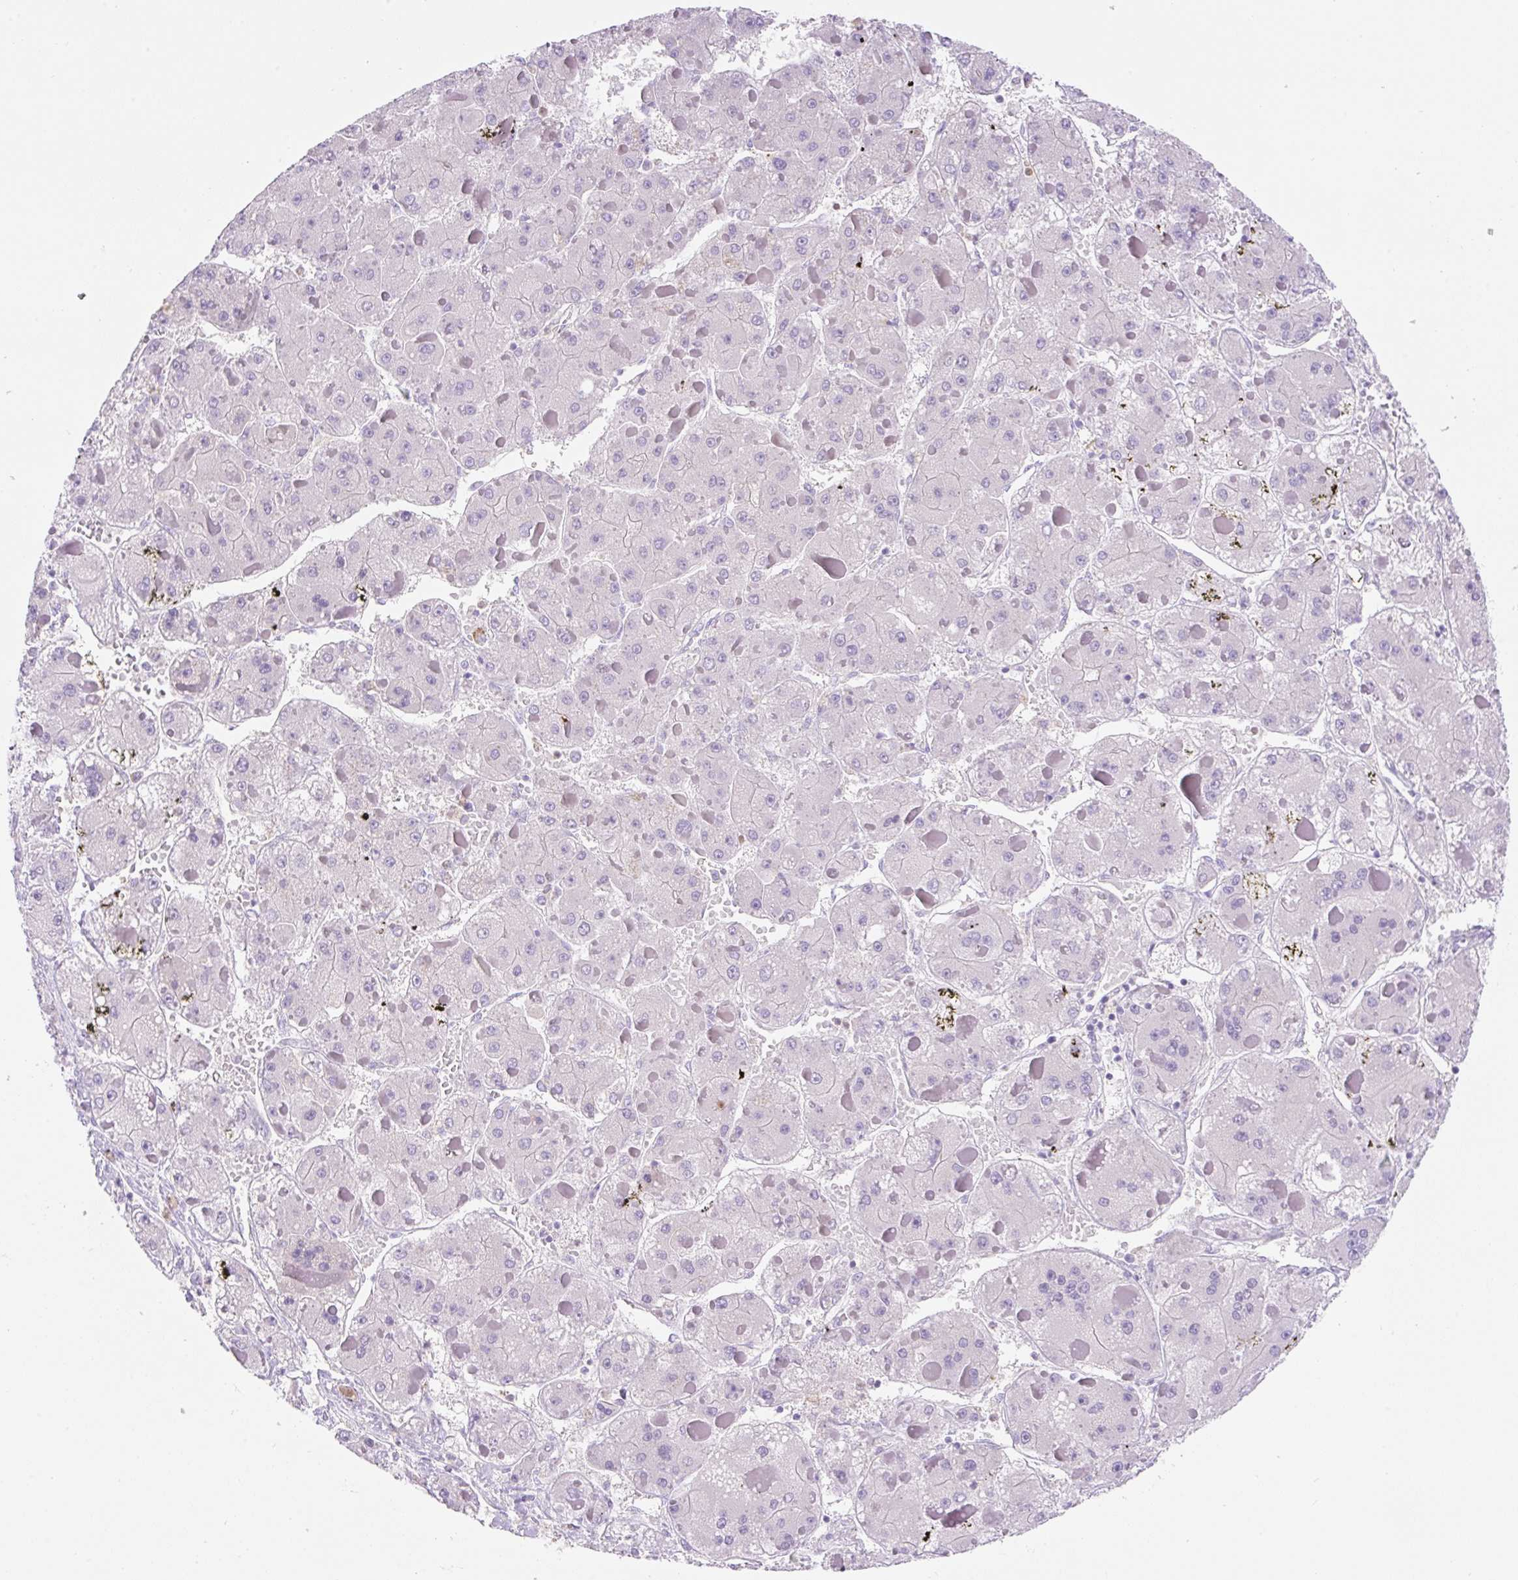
{"staining": {"intensity": "negative", "quantity": "none", "location": "none"}, "tissue": "liver cancer", "cell_type": "Tumor cells", "image_type": "cancer", "snomed": [{"axis": "morphology", "description": "Carcinoma, Hepatocellular, NOS"}, {"axis": "topography", "description": "Liver"}], "caption": "Immunohistochemical staining of human liver cancer displays no significant positivity in tumor cells.", "gene": "TDRD15", "patient": {"sex": "female", "age": 73}}